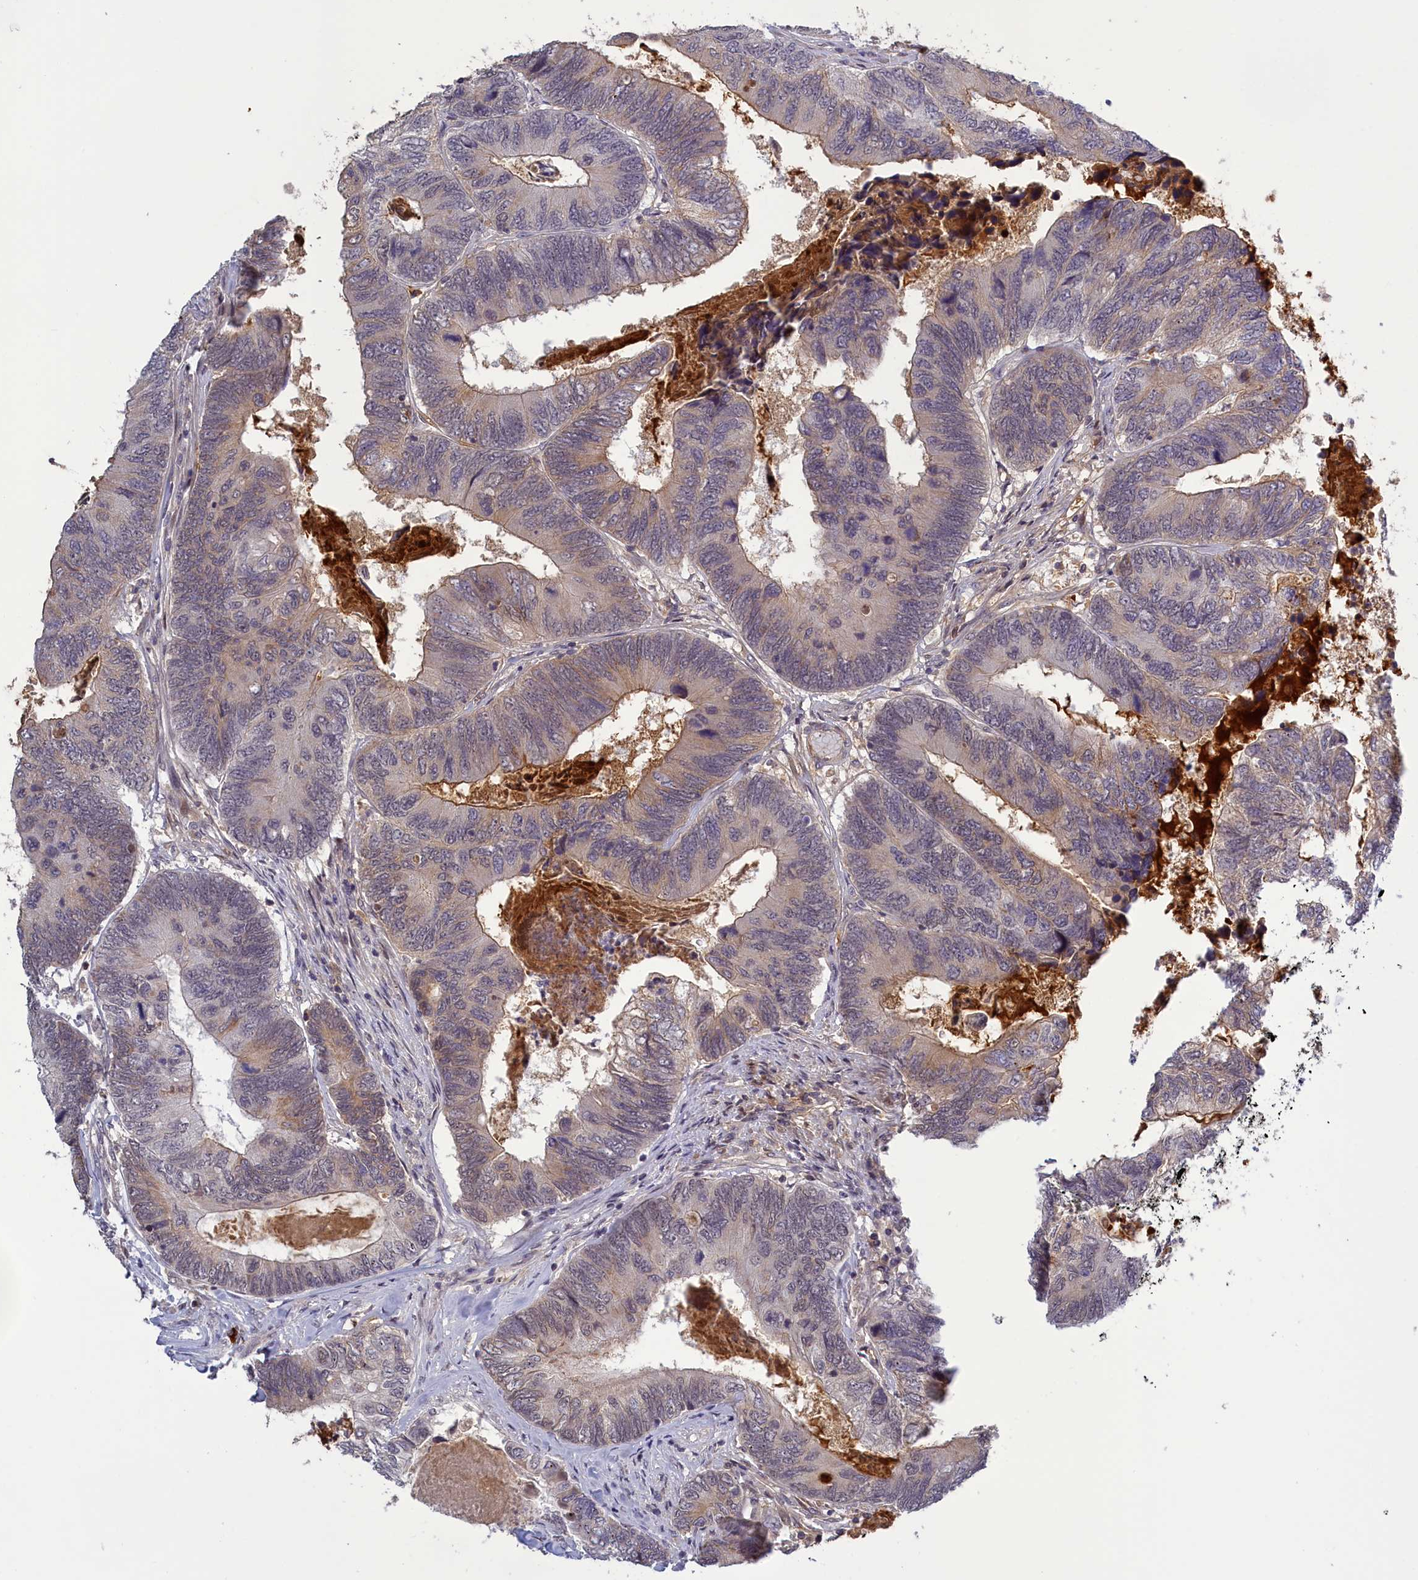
{"staining": {"intensity": "weak", "quantity": "25%-75%", "location": "cytoplasmic/membranous"}, "tissue": "colorectal cancer", "cell_type": "Tumor cells", "image_type": "cancer", "snomed": [{"axis": "morphology", "description": "Adenocarcinoma, NOS"}, {"axis": "topography", "description": "Colon"}], "caption": "Adenocarcinoma (colorectal) stained with DAB immunohistochemistry (IHC) displays low levels of weak cytoplasmic/membranous staining in about 25%-75% of tumor cells. Immunohistochemistry stains the protein of interest in brown and the nuclei are stained blue.", "gene": "RRAD", "patient": {"sex": "female", "age": 67}}